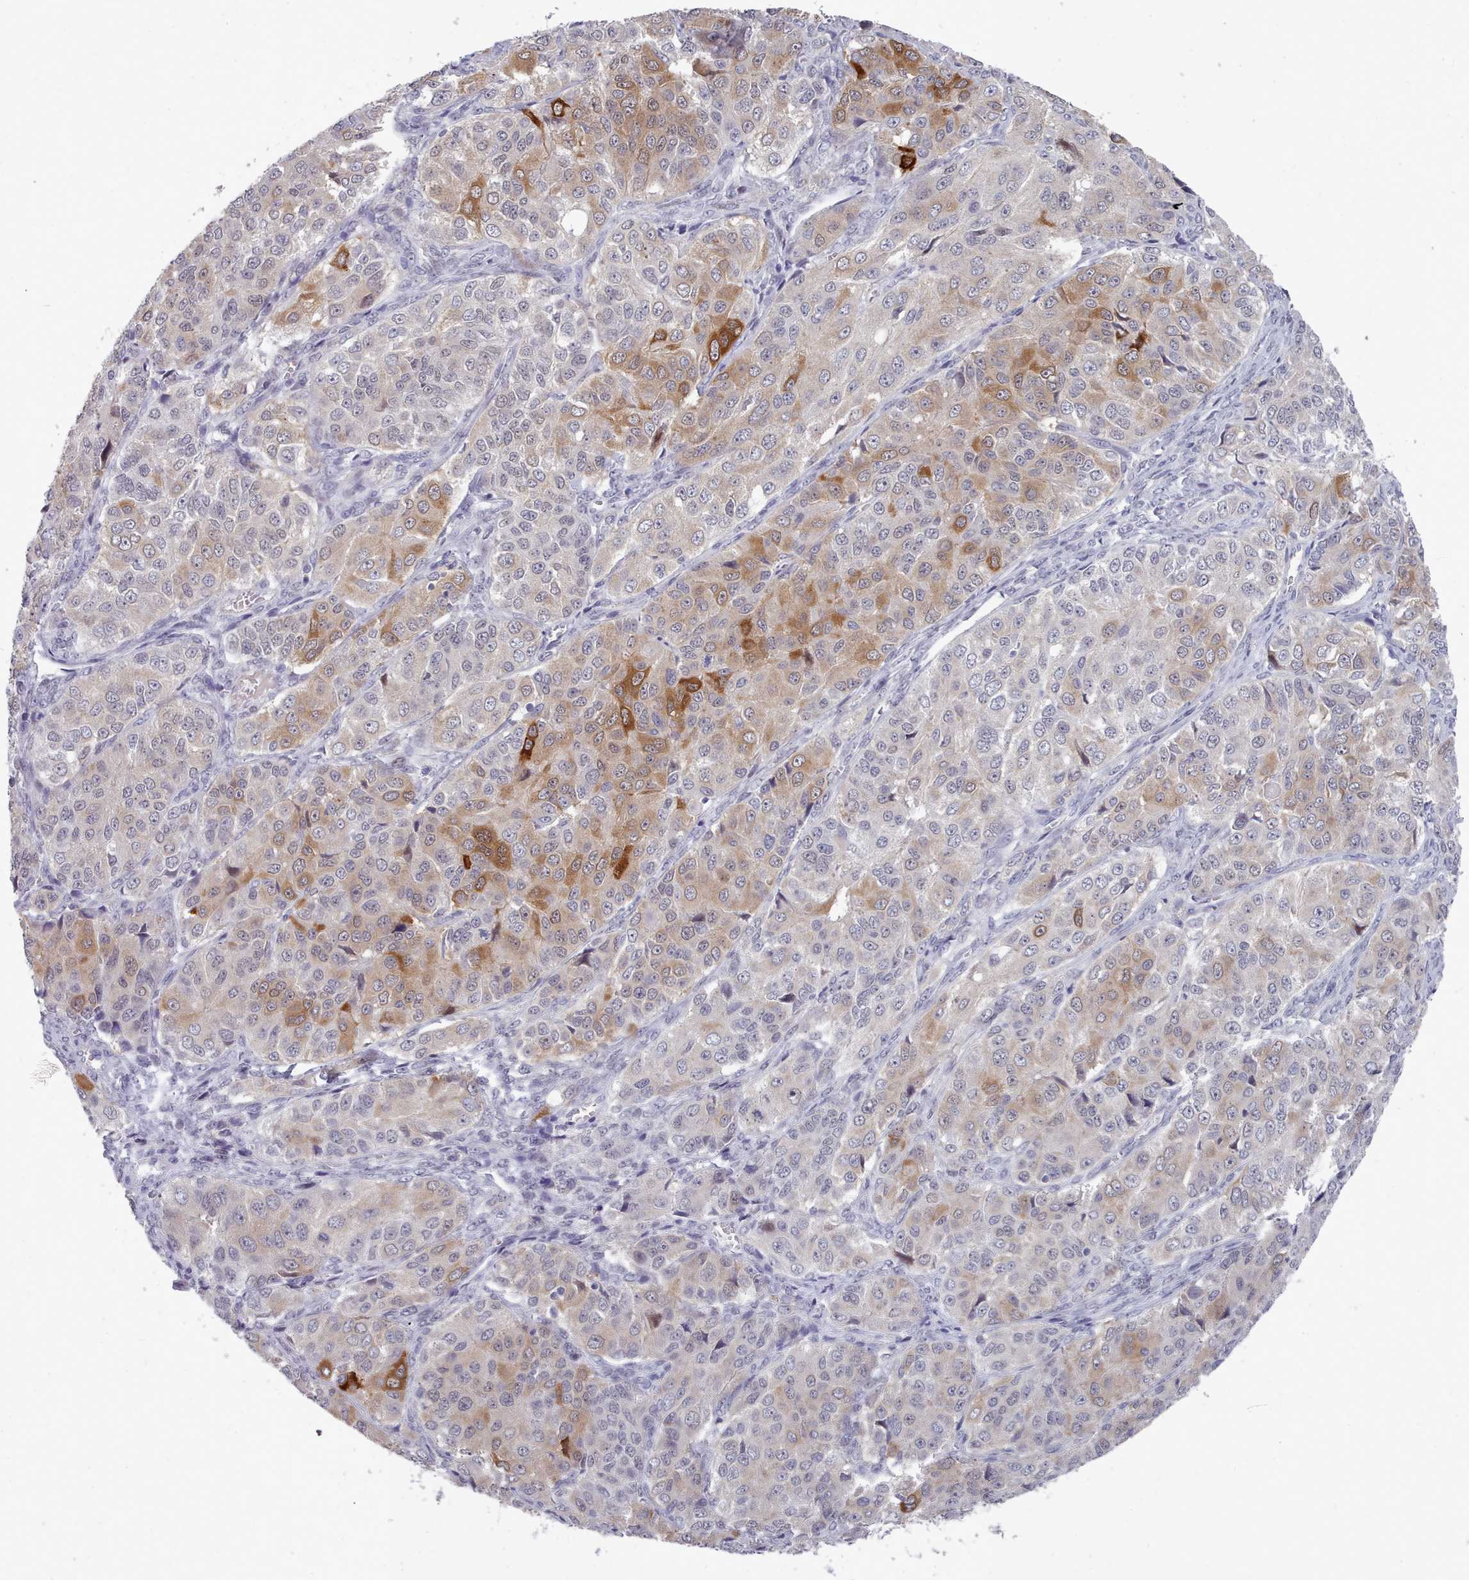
{"staining": {"intensity": "moderate", "quantity": "<25%", "location": "cytoplasmic/membranous,nuclear"}, "tissue": "ovarian cancer", "cell_type": "Tumor cells", "image_type": "cancer", "snomed": [{"axis": "morphology", "description": "Carcinoma, endometroid"}, {"axis": "topography", "description": "Ovary"}], "caption": "Ovarian endometroid carcinoma stained with a brown dye reveals moderate cytoplasmic/membranous and nuclear positive staining in approximately <25% of tumor cells.", "gene": "GINS1", "patient": {"sex": "female", "age": 51}}